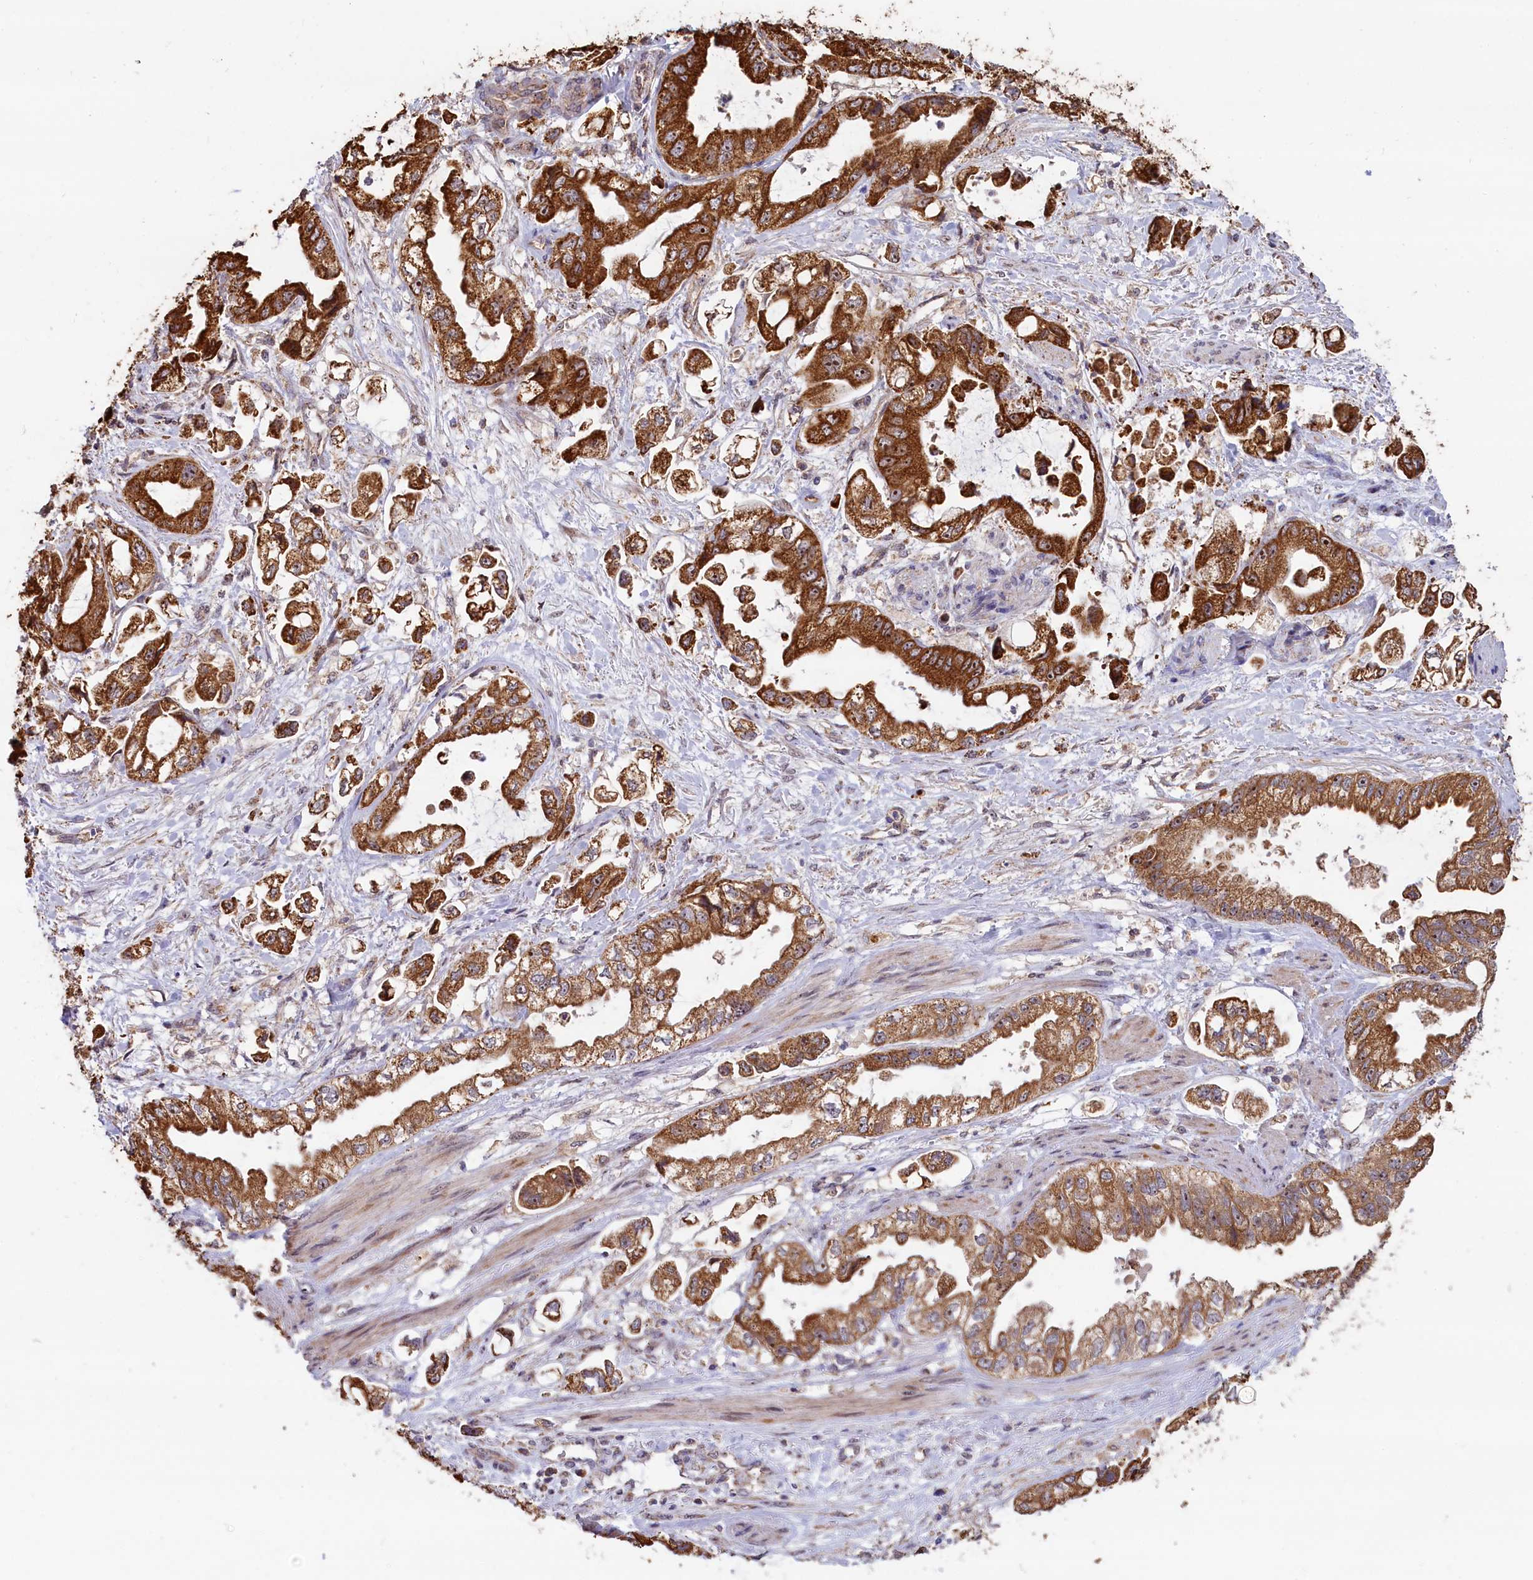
{"staining": {"intensity": "strong", "quantity": ">75%", "location": "cytoplasmic/membranous,nuclear"}, "tissue": "stomach cancer", "cell_type": "Tumor cells", "image_type": "cancer", "snomed": [{"axis": "morphology", "description": "Adenocarcinoma, NOS"}, {"axis": "topography", "description": "Stomach"}], "caption": "Immunohistochemical staining of human stomach cancer shows strong cytoplasmic/membranous and nuclear protein positivity in about >75% of tumor cells.", "gene": "ZNF816", "patient": {"sex": "male", "age": 62}}